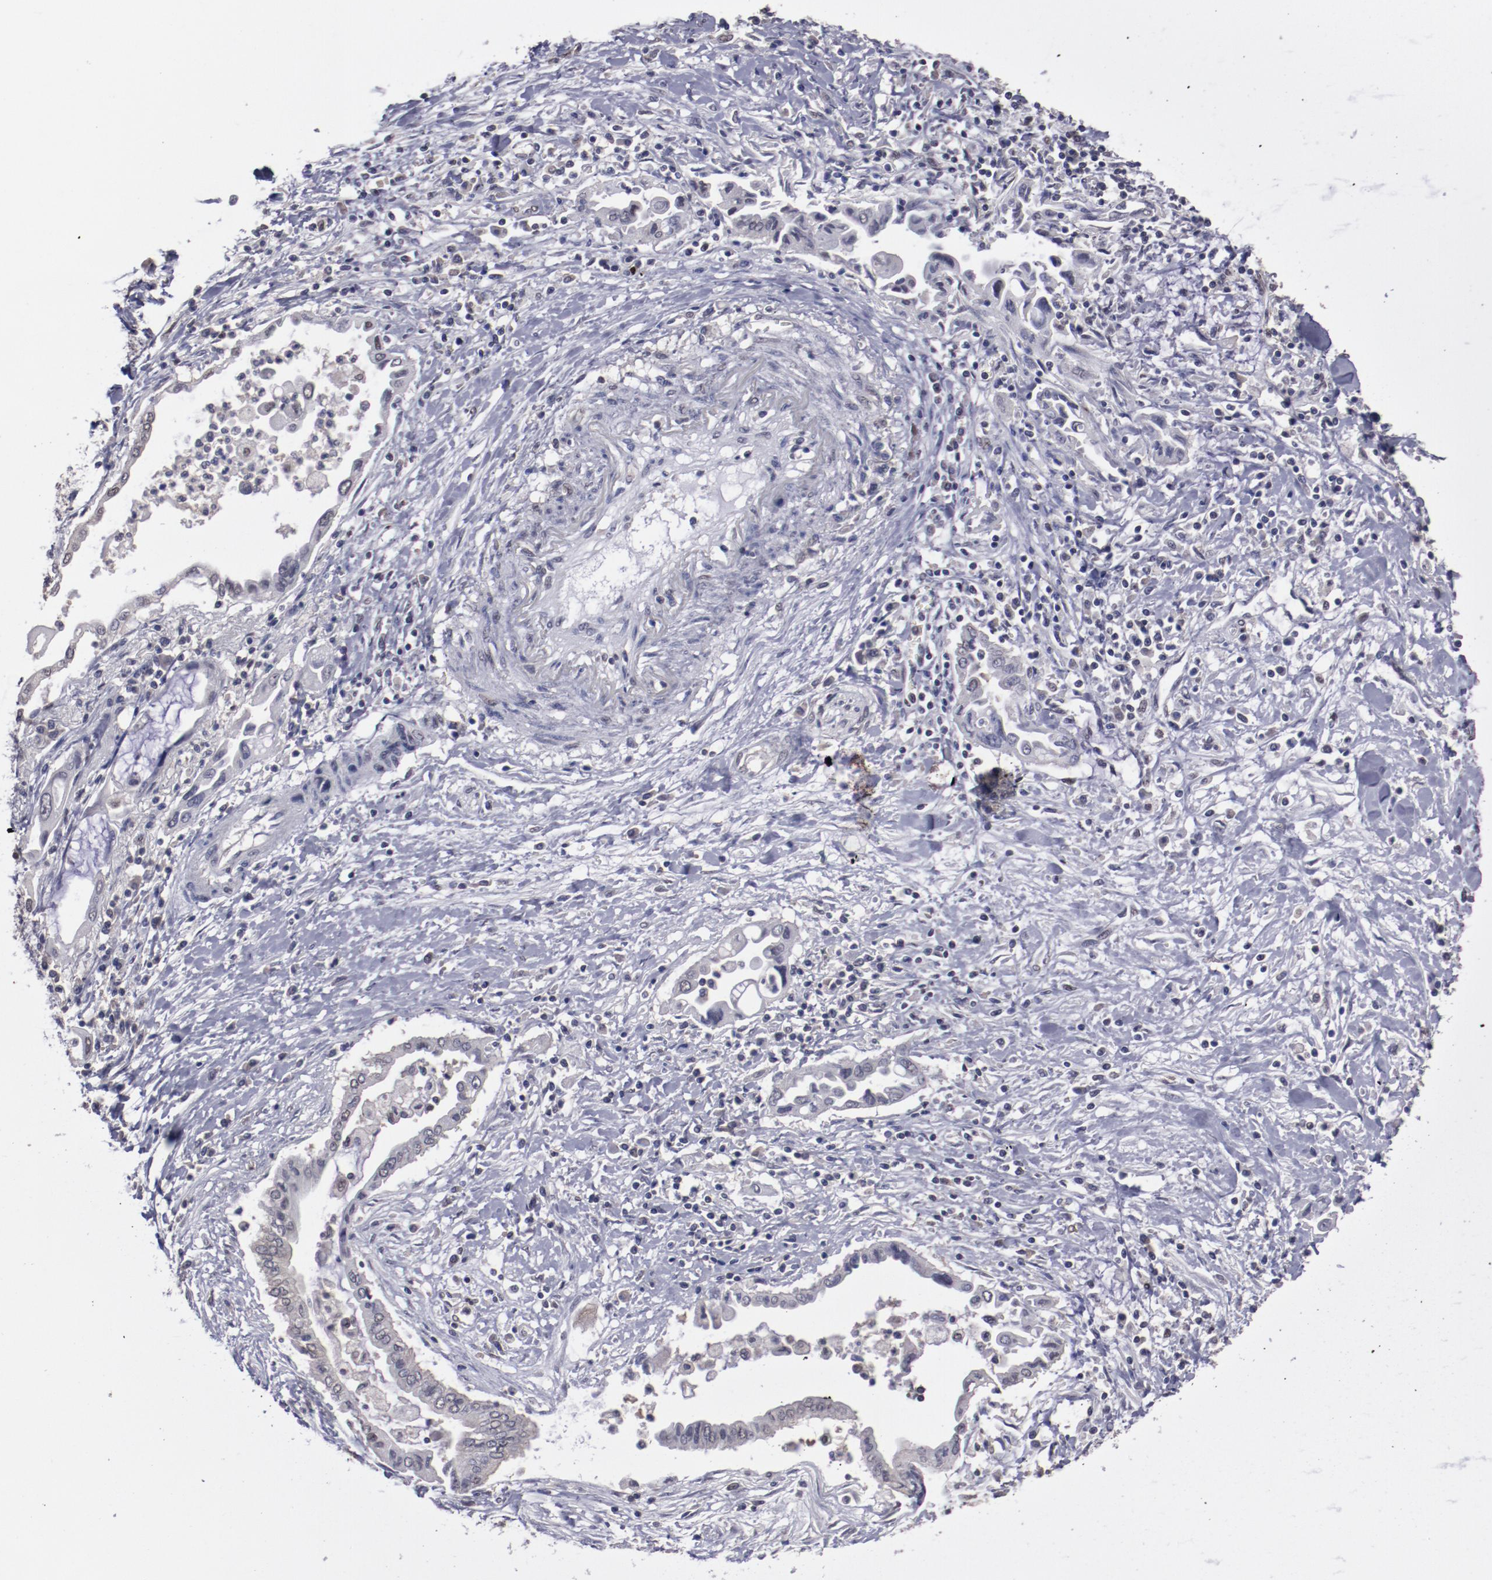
{"staining": {"intensity": "weak", "quantity": "25%-75%", "location": "cytoplasmic/membranous"}, "tissue": "pancreatic cancer", "cell_type": "Tumor cells", "image_type": "cancer", "snomed": [{"axis": "morphology", "description": "Adenocarcinoma, NOS"}, {"axis": "topography", "description": "Pancreas"}], "caption": "Tumor cells reveal low levels of weak cytoplasmic/membranous staining in about 25%-75% of cells in human pancreatic cancer (adenocarcinoma).", "gene": "ARNT", "patient": {"sex": "female", "age": 57}}